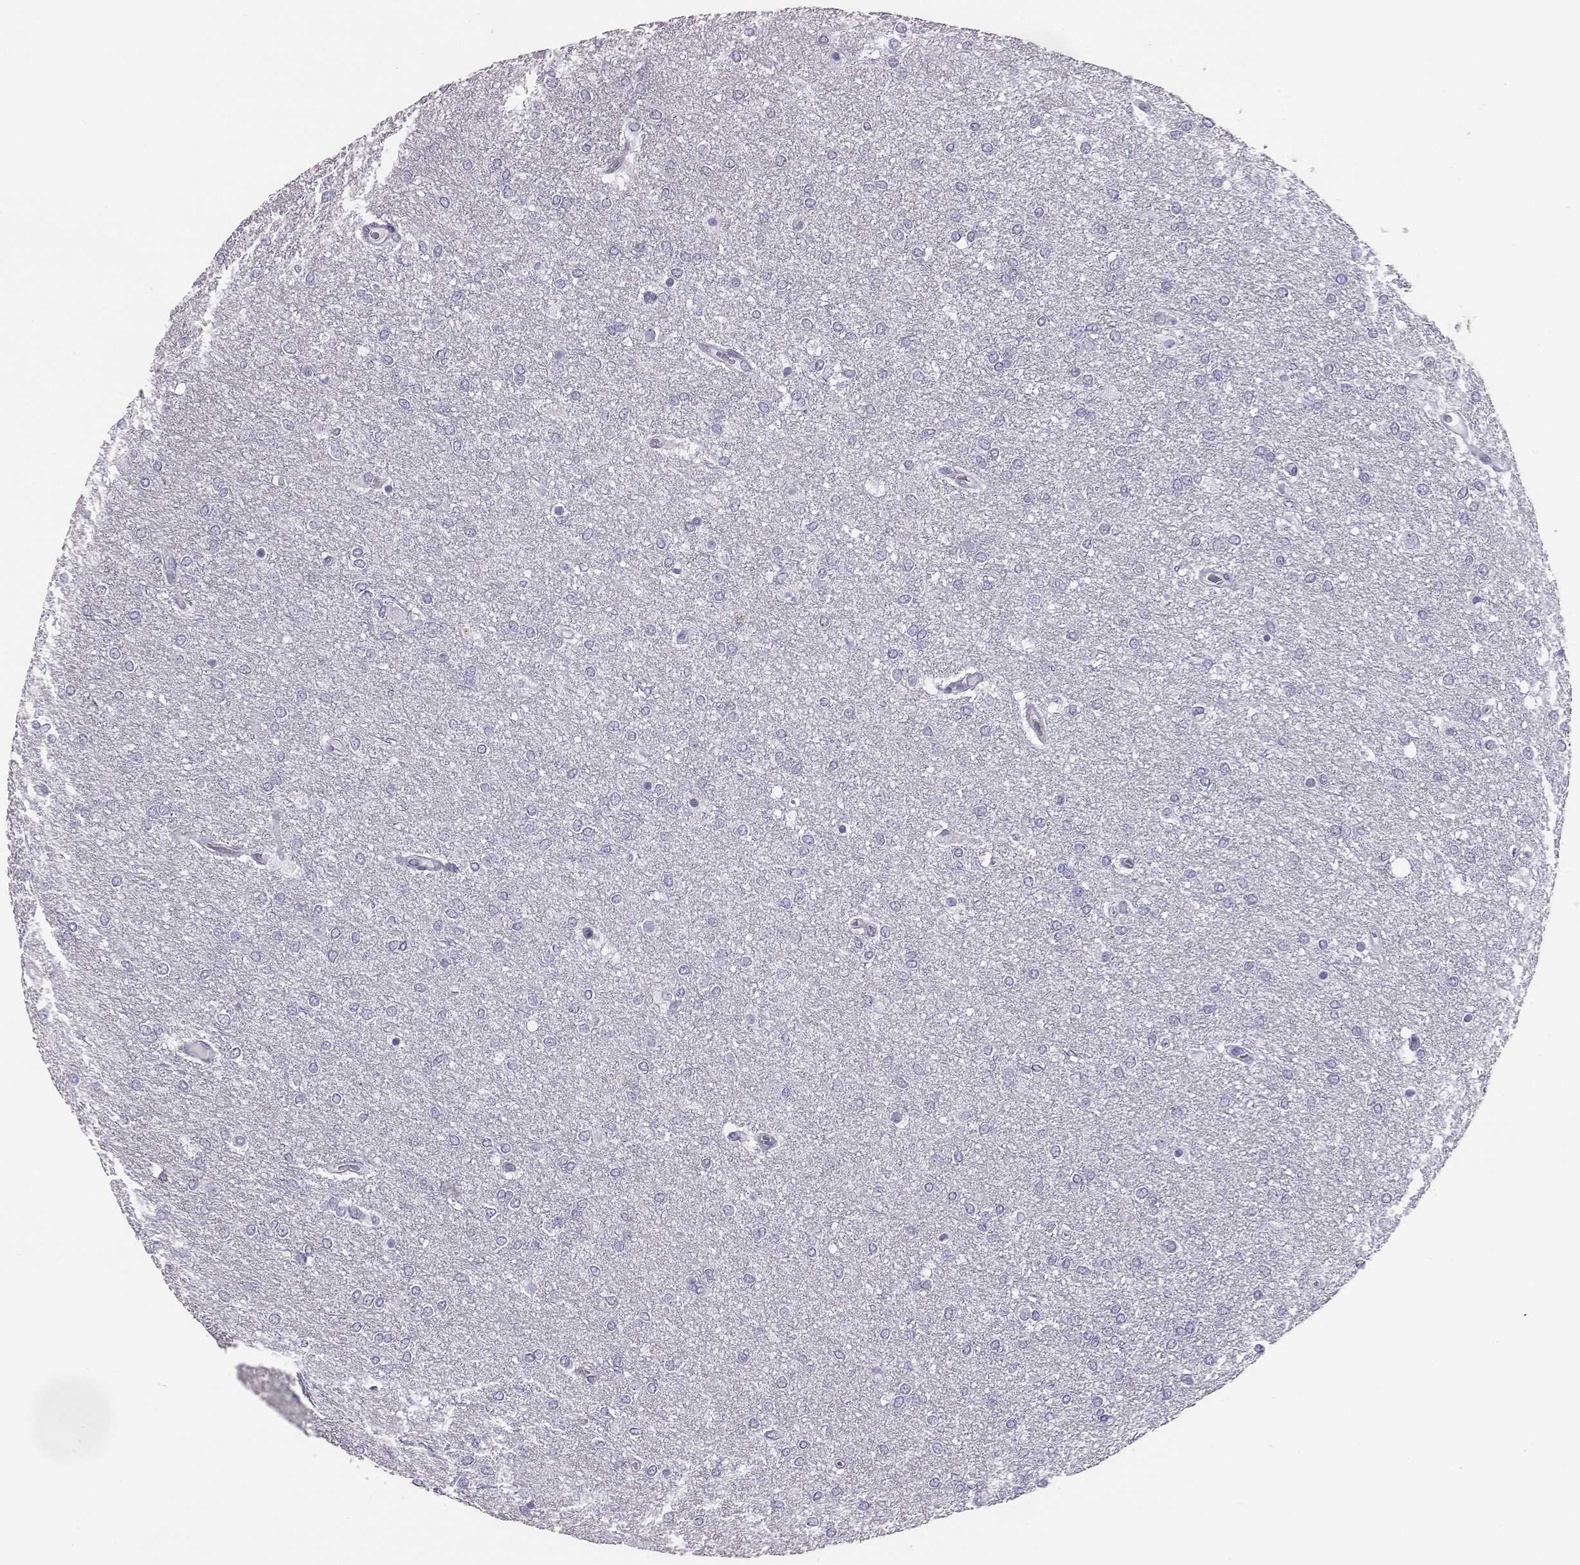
{"staining": {"intensity": "negative", "quantity": "none", "location": "none"}, "tissue": "glioma", "cell_type": "Tumor cells", "image_type": "cancer", "snomed": [{"axis": "morphology", "description": "Glioma, malignant, High grade"}, {"axis": "topography", "description": "Brain"}], "caption": "Immunohistochemistry photomicrograph of neoplastic tissue: glioma stained with DAB (3,3'-diaminobenzidine) exhibits no significant protein expression in tumor cells.", "gene": "ACOD1", "patient": {"sex": "female", "age": 61}}